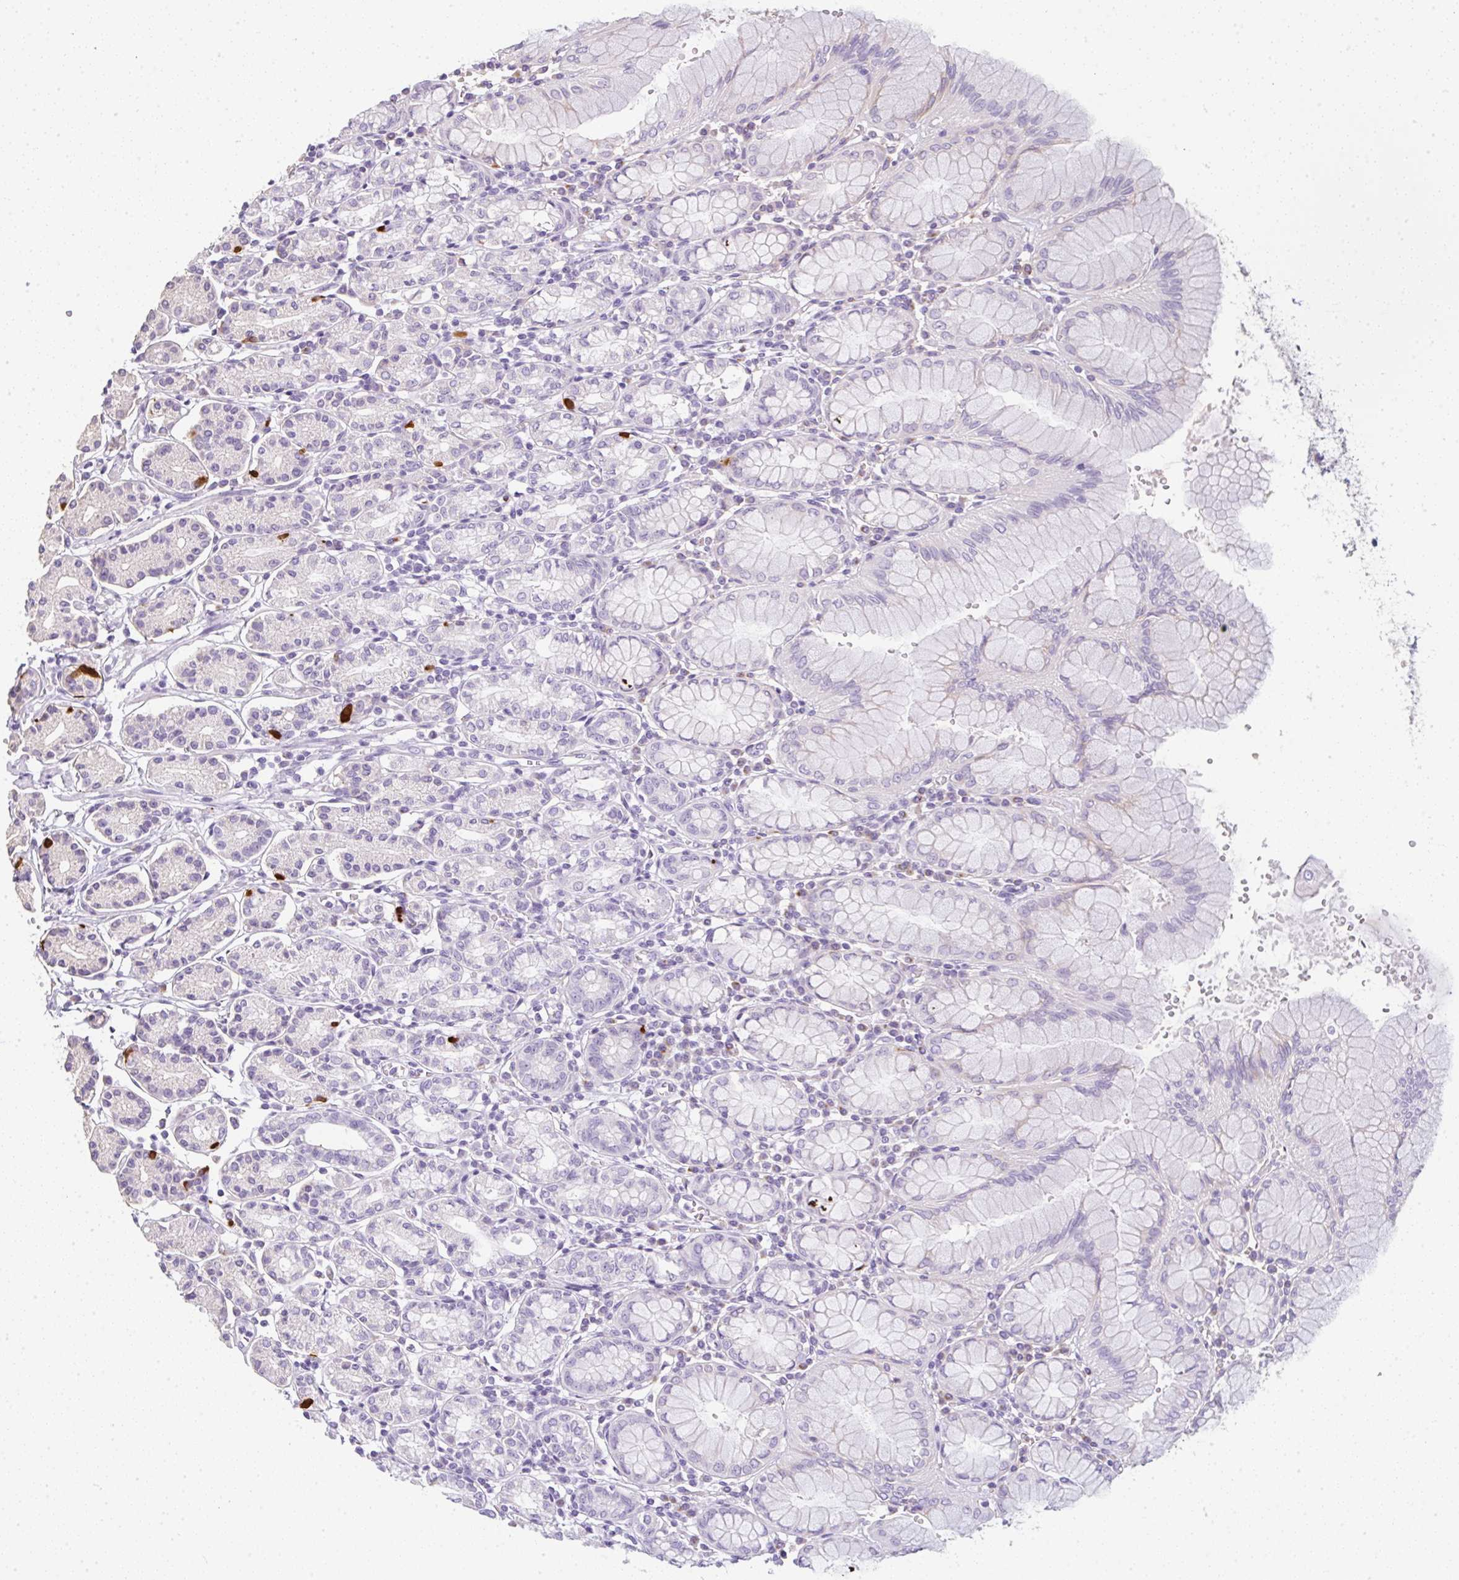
{"staining": {"intensity": "strong", "quantity": "<25%", "location": "cytoplasmic/membranous"}, "tissue": "stomach", "cell_type": "Glandular cells", "image_type": "normal", "snomed": [{"axis": "morphology", "description": "Normal tissue, NOS"}, {"axis": "topography", "description": "Stomach"}], "caption": "Immunohistochemistry of normal stomach reveals medium levels of strong cytoplasmic/membranous positivity in about <25% of glandular cells. (Stains: DAB in brown, nuclei in blue, Microscopy: brightfield microscopy at high magnification).", "gene": "LPAR4", "patient": {"sex": "female", "age": 62}}